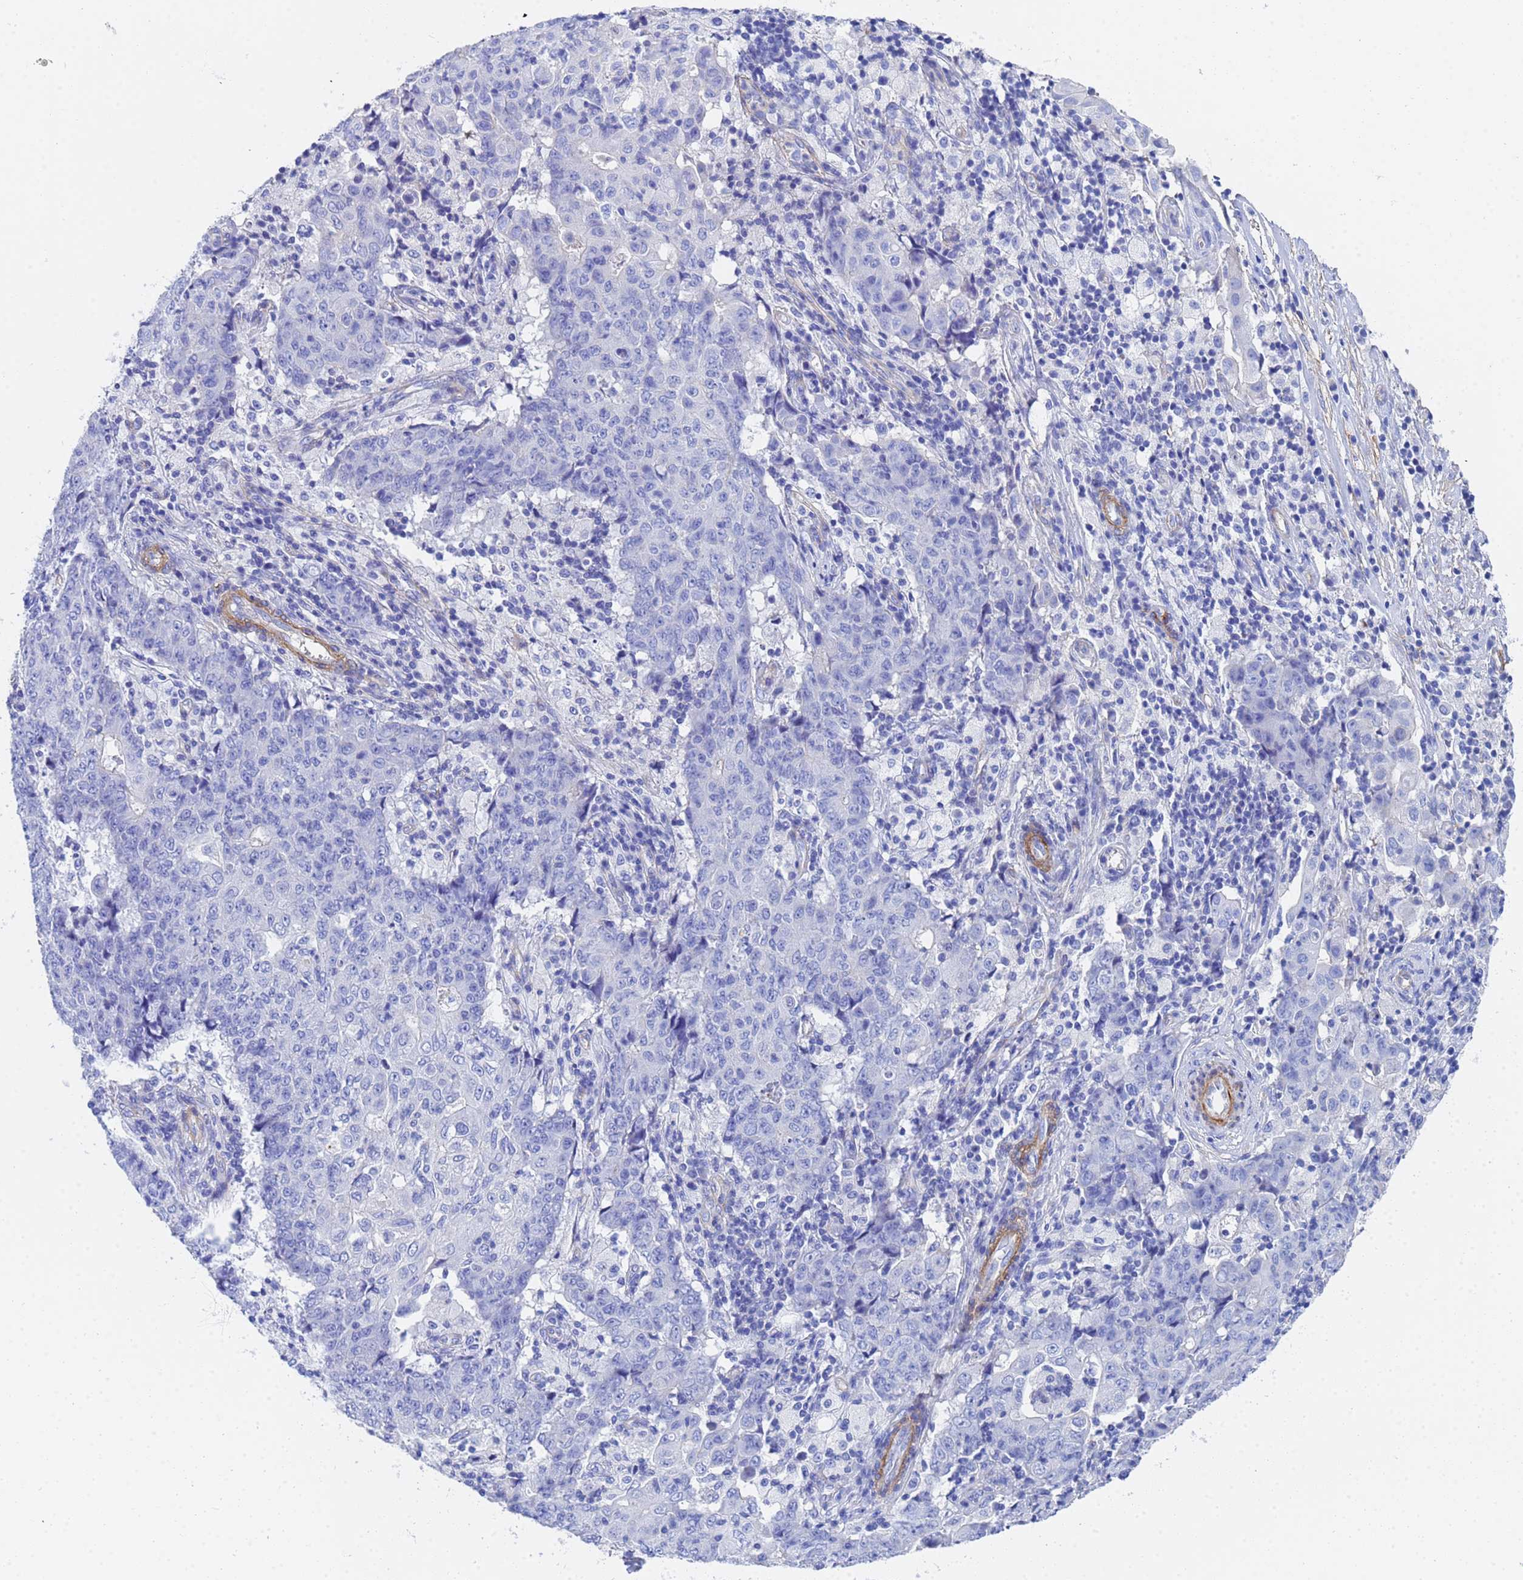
{"staining": {"intensity": "negative", "quantity": "none", "location": "none"}, "tissue": "ovarian cancer", "cell_type": "Tumor cells", "image_type": "cancer", "snomed": [{"axis": "morphology", "description": "Carcinoma, endometroid"}, {"axis": "topography", "description": "Ovary"}], "caption": "Immunohistochemistry photomicrograph of neoplastic tissue: endometroid carcinoma (ovarian) stained with DAB displays no significant protein positivity in tumor cells.", "gene": "CST4", "patient": {"sex": "female", "age": 42}}